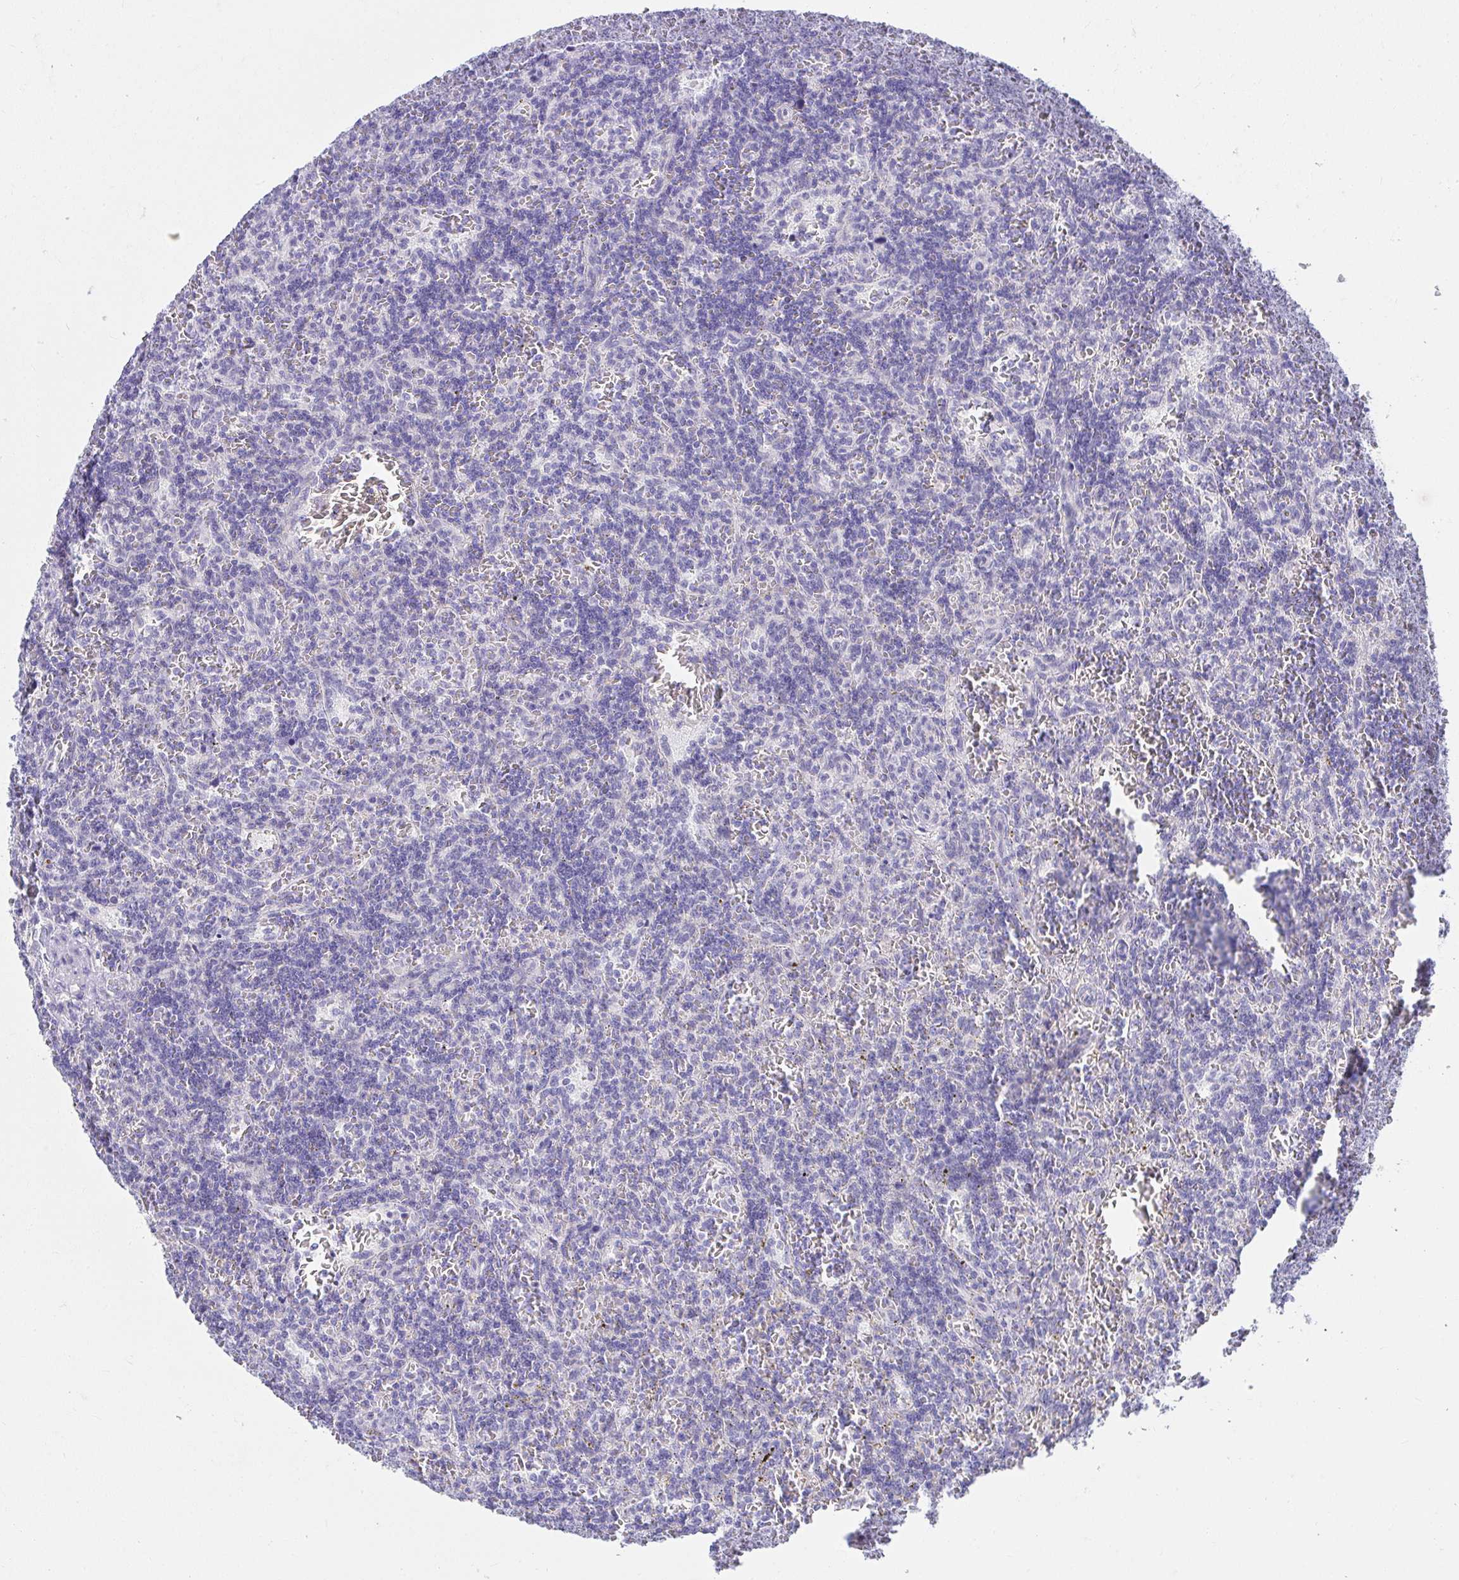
{"staining": {"intensity": "negative", "quantity": "none", "location": "none"}, "tissue": "lymphoma", "cell_type": "Tumor cells", "image_type": "cancer", "snomed": [{"axis": "morphology", "description": "Malignant lymphoma, non-Hodgkin's type, Low grade"}, {"axis": "topography", "description": "Spleen"}], "caption": "Immunohistochemistry of human lymphoma shows no expression in tumor cells.", "gene": "VGLL1", "patient": {"sex": "male", "age": 73}}